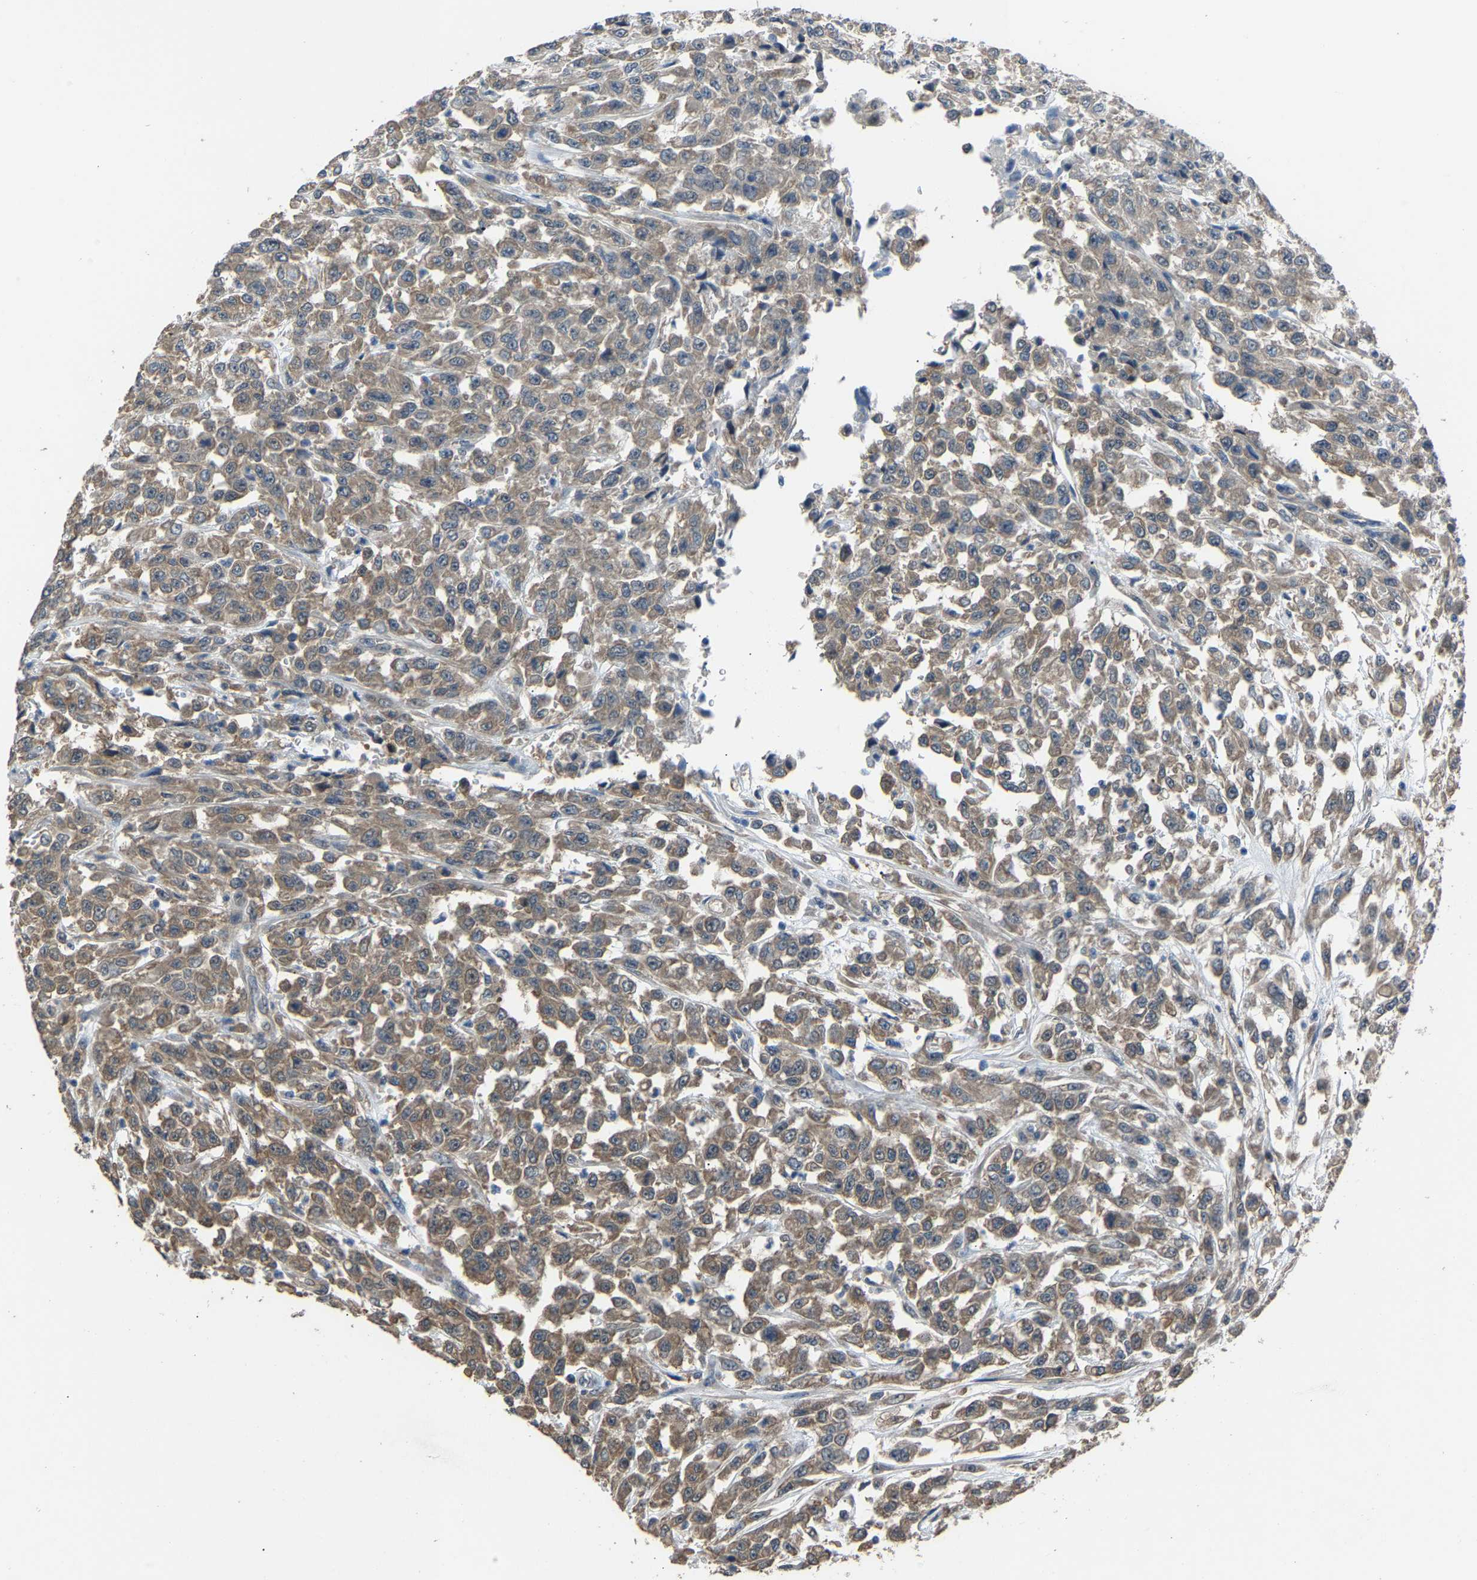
{"staining": {"intensity": "weak", "quantity": ">75%", "location": "cytoplasmic/membranous"}, "tissue": "urothelial cancer", "cell_type": "Tumor cells", "image_type": "cancer", "snomed": [{"axis": "morphology", "description": "Urothelial carcinoma, High grade"}, {"axis": "topography", "description": "Urinary bladder"}], "caption": "Immunohistochemistry micrograph of neoplastic tissue: human urothelial cancer stained using IHC exhibits low levels of weak protein expression localized specifically in the cytoplasmic/membranous of tumor cells, appearing as a cytoplasmic/membranous brown color.", "gene": "ABCC9", "patient": {"sex": "male", "age": 46}}